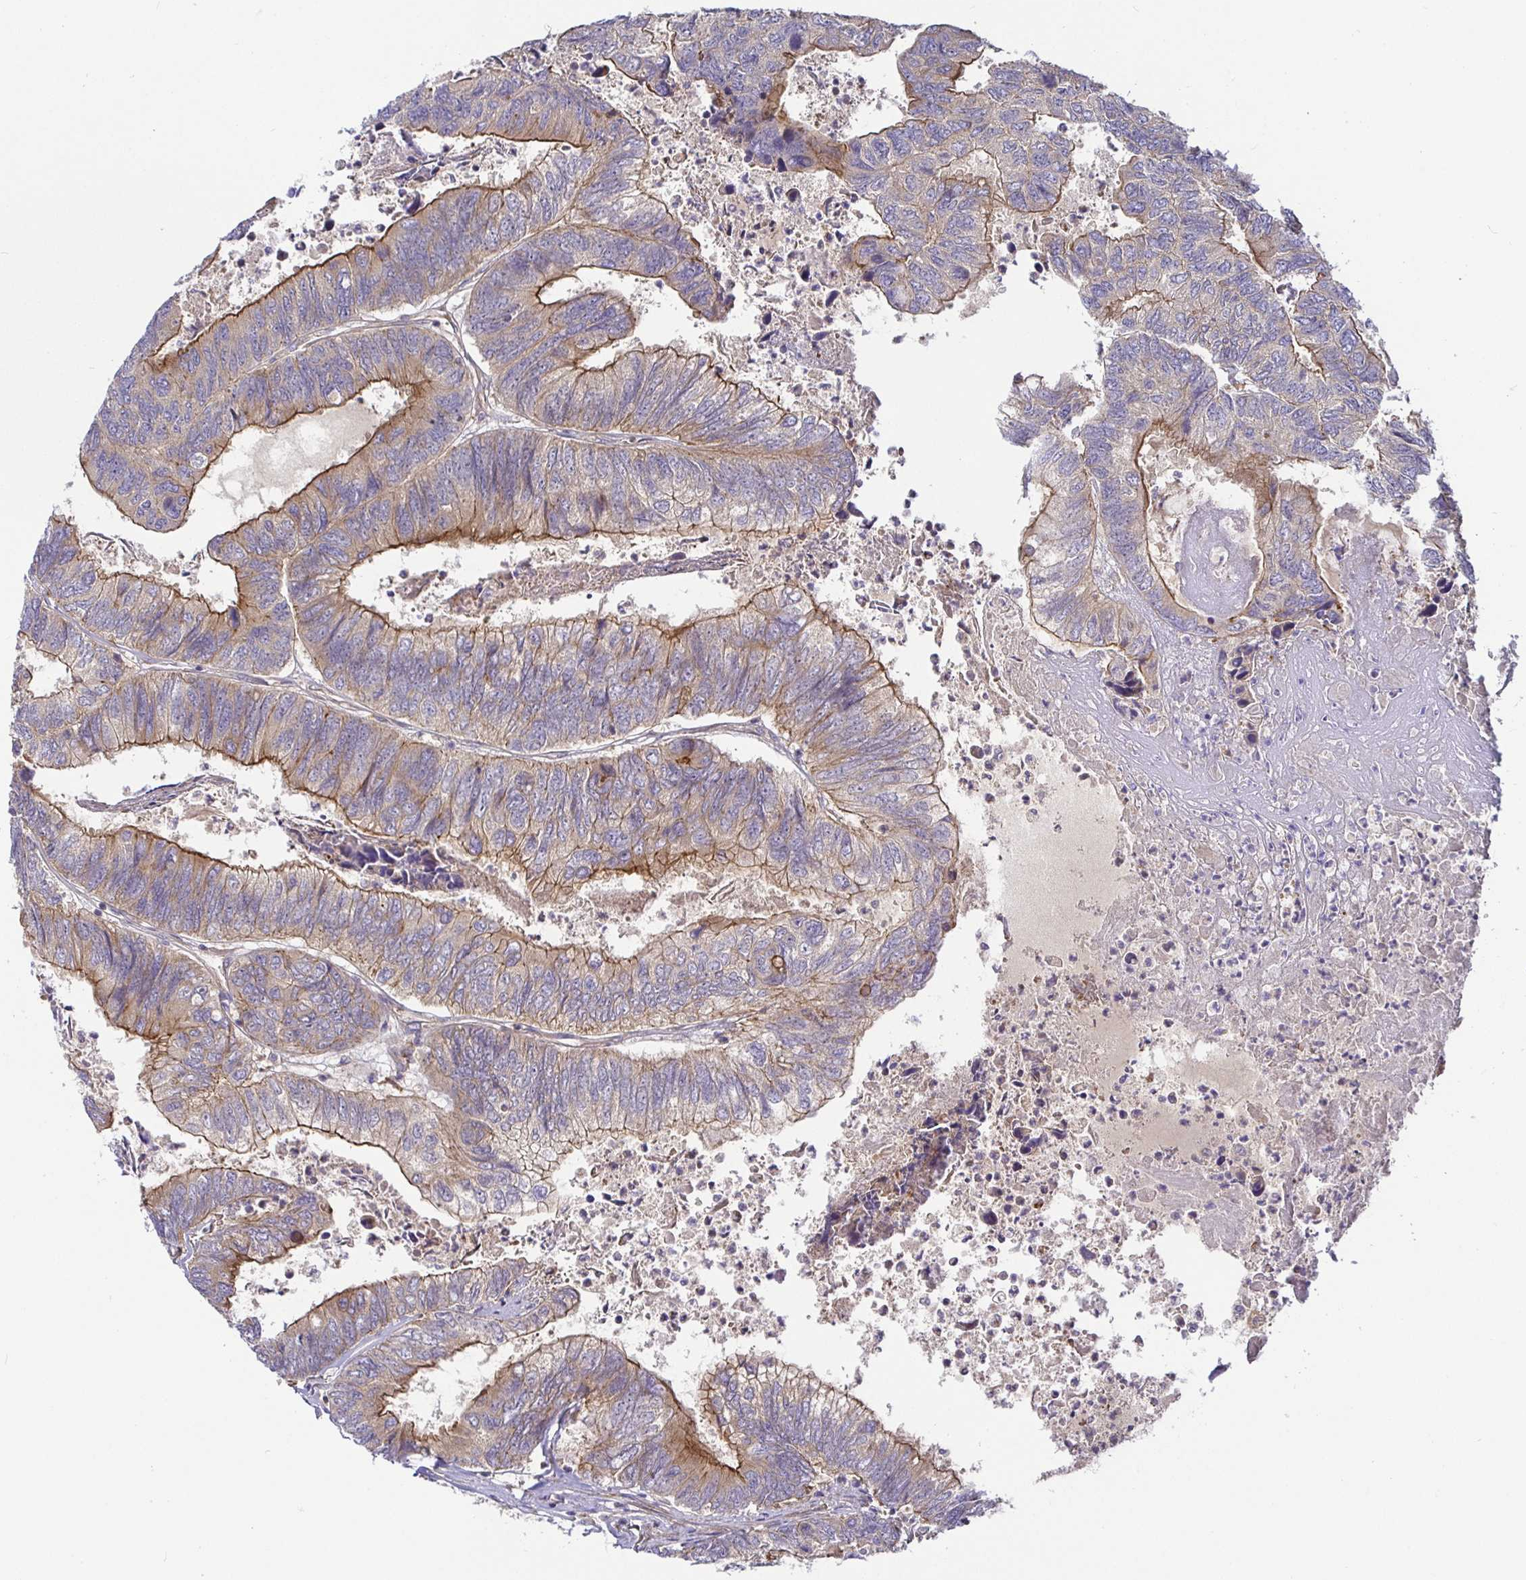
{"staining": {"intensity": "moderate", "quantity": "25%-75%", "location": "cytoplasmic/membranous"}, "tissue": "colorectal cancer", "cell_type": "Tumor cells", "image_type": "cancer", "snomed": [{"axis": "morphology", "description": "Adenocarcinoma, NOS"}, {"axis": "topography", "description": "Colon"}], "caption": "Colorectal cancer (adenocarcinoma) stained with a brown dye reveals moderate cytoplasmic/membranous positive expression in about 25%-75% of tumor cells.", "gene": "SNX8", "patient": {"sex": "female", "age": 67}}